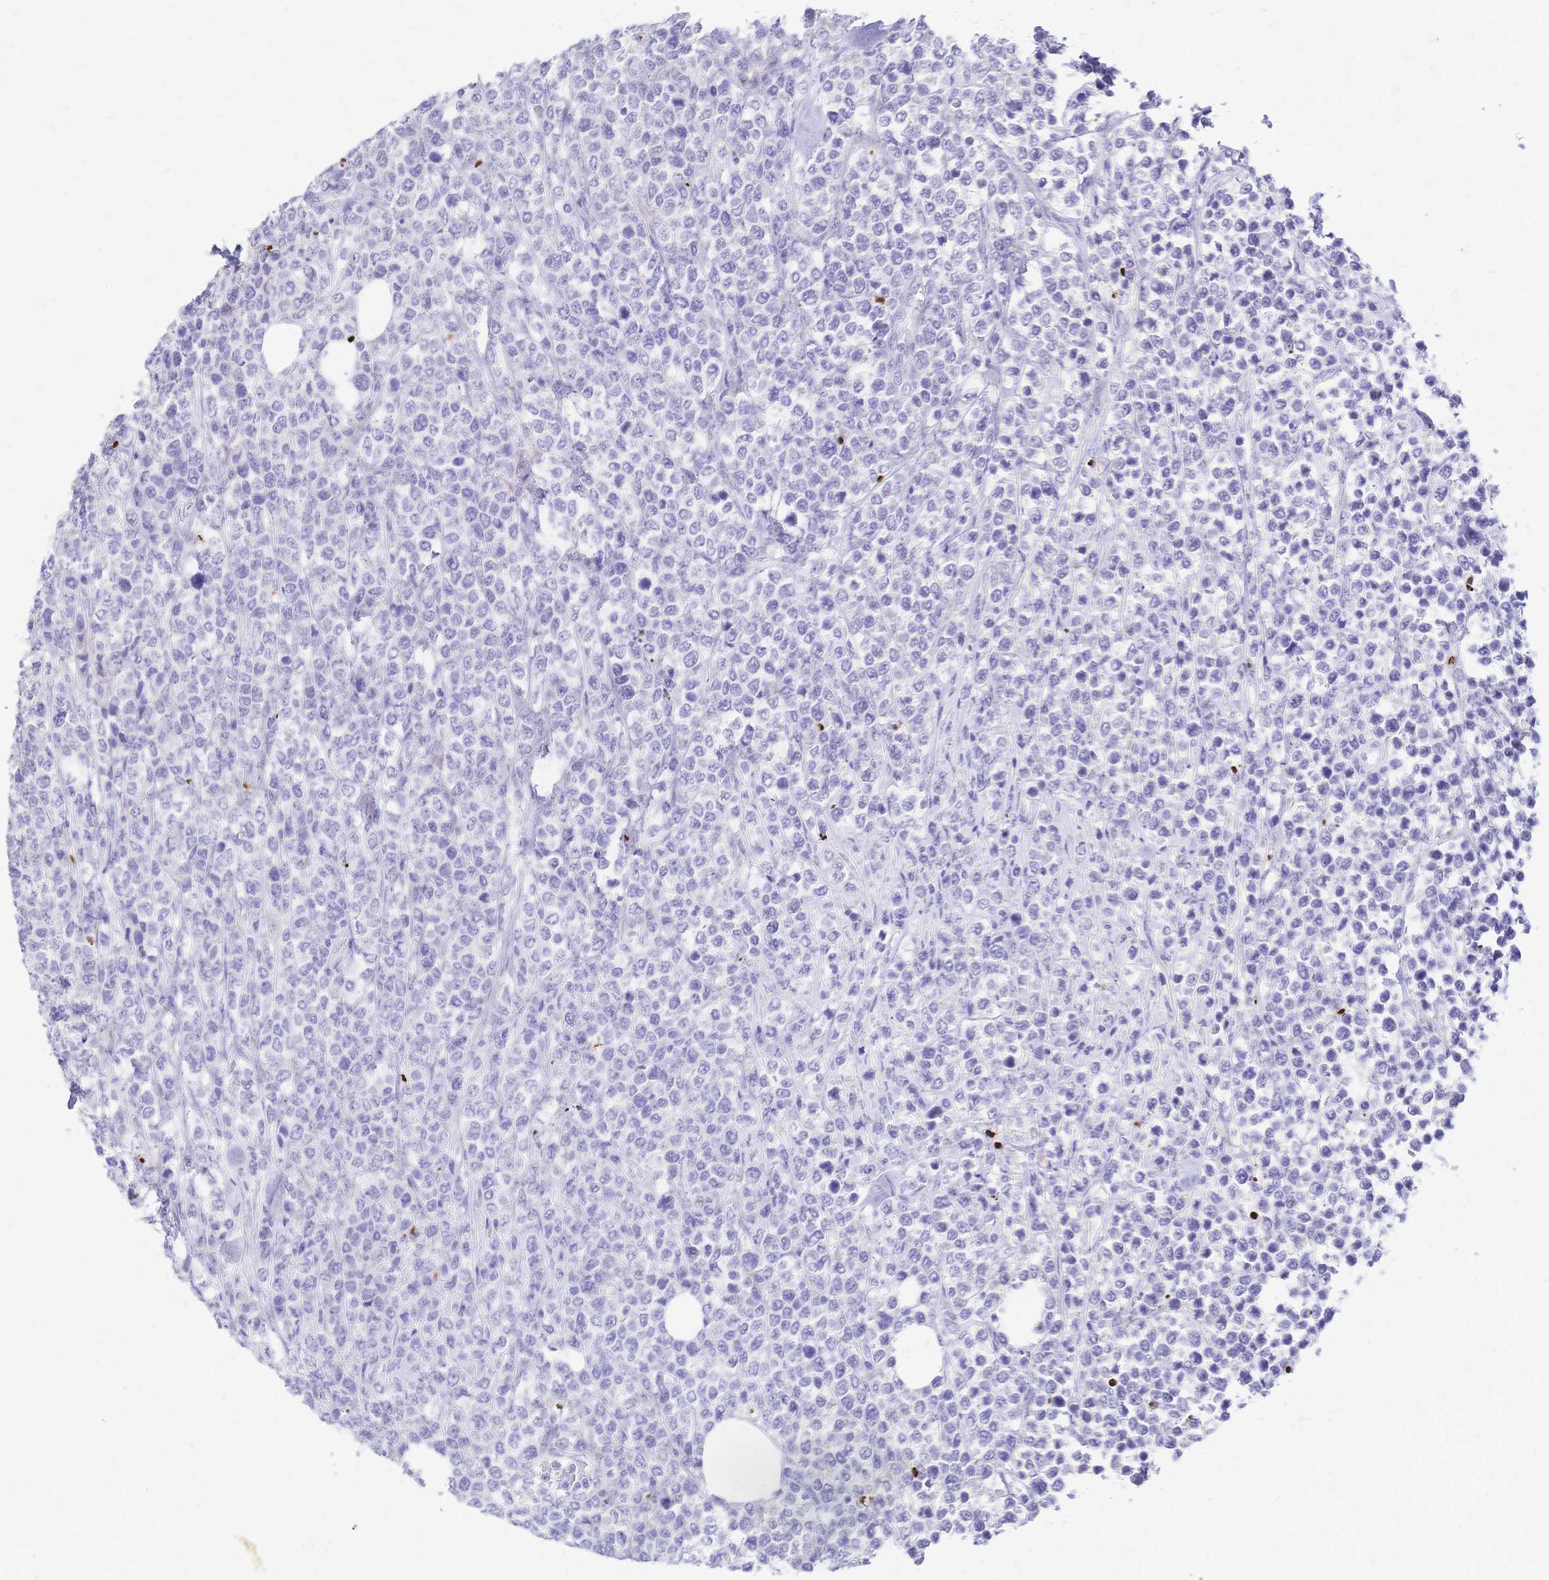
{"staining": {"intensity": "negative", "quantity": "none", "location": "none"}, "tissue": "lymphoma", "cell_type": "Tumor cells", "image_type": "cancer", "snomed": [{"axis": "morphology", "description": "Malignant lymphoma, non-Hodgkin's type, High grade"}, {"axis": "topography", "description": "Soft tissue"}], "caption": "DAB immunohistochemical staining of human malignant lymphoma, non-Hodgkin's type (high-grade) reveals no significant expression in tumor cells. (Stains: DAB (3,3'-diaminobenzidine) immunohistochemistry with hematoxylin counter stain, Microscopy: brightfield microscopy at high magnification).", "gene": "GRB7", "patient": {"sex": "female", "age": 56}}